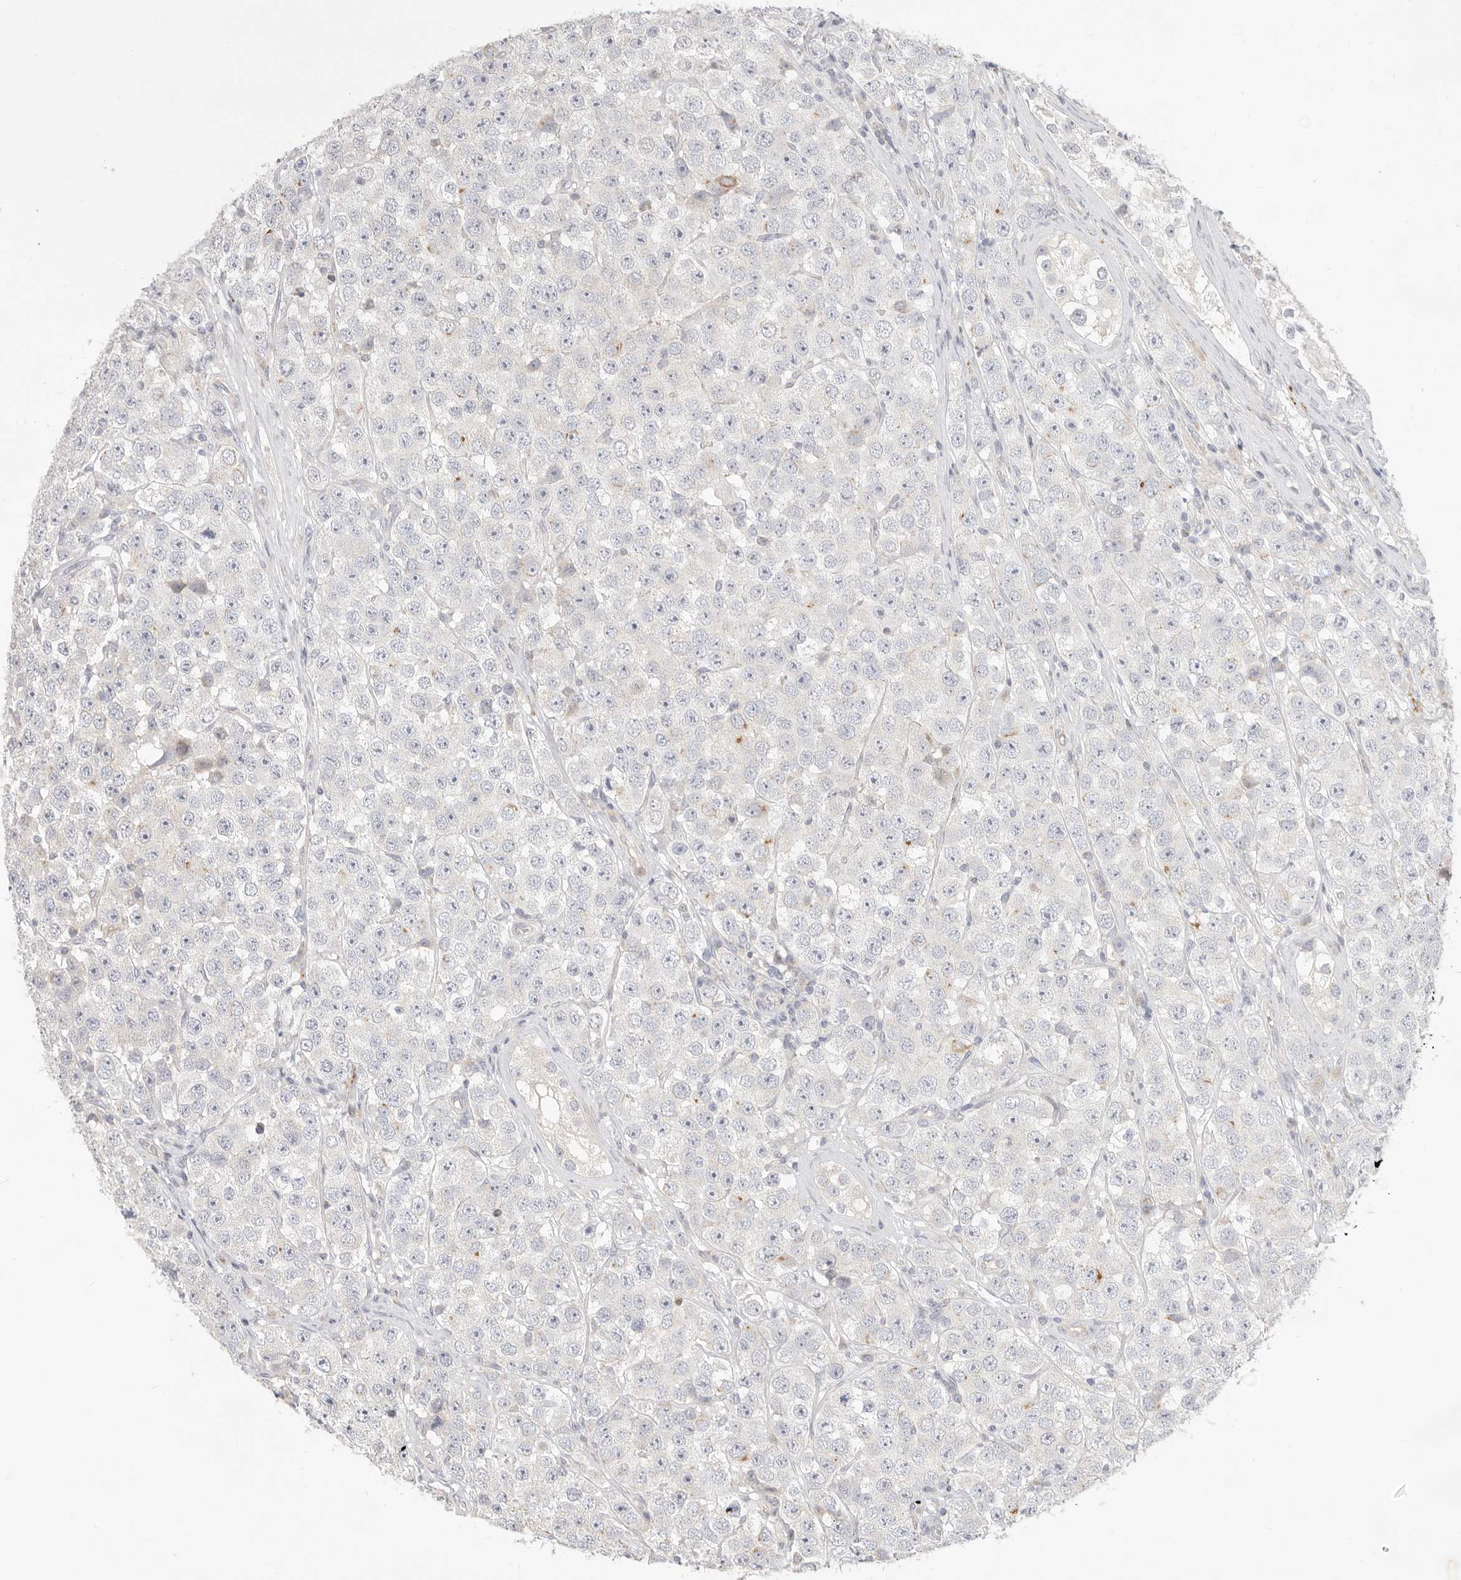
{"staining": {"intensity": "negative", "quantity": "none", "location": "none"}, "tissue": "testis cancer", "cell_type": "Tumor cells", "image_type": "cancer", "snomed": [{"axis": "morphology", "description": "Seminoma, NOS"}, {"axis": "topography", "description": "Testis"}], "caption": "Testis cancer was stained to show a protein in brown. There is no significant staining in tumor cells. (Brightfield microscopy of DAB (3,3'-diaminobenzidine) immunohistochemistry at high magnification).", "gene": "USH1C", "patient": {"sex": "male", "age": 28}}